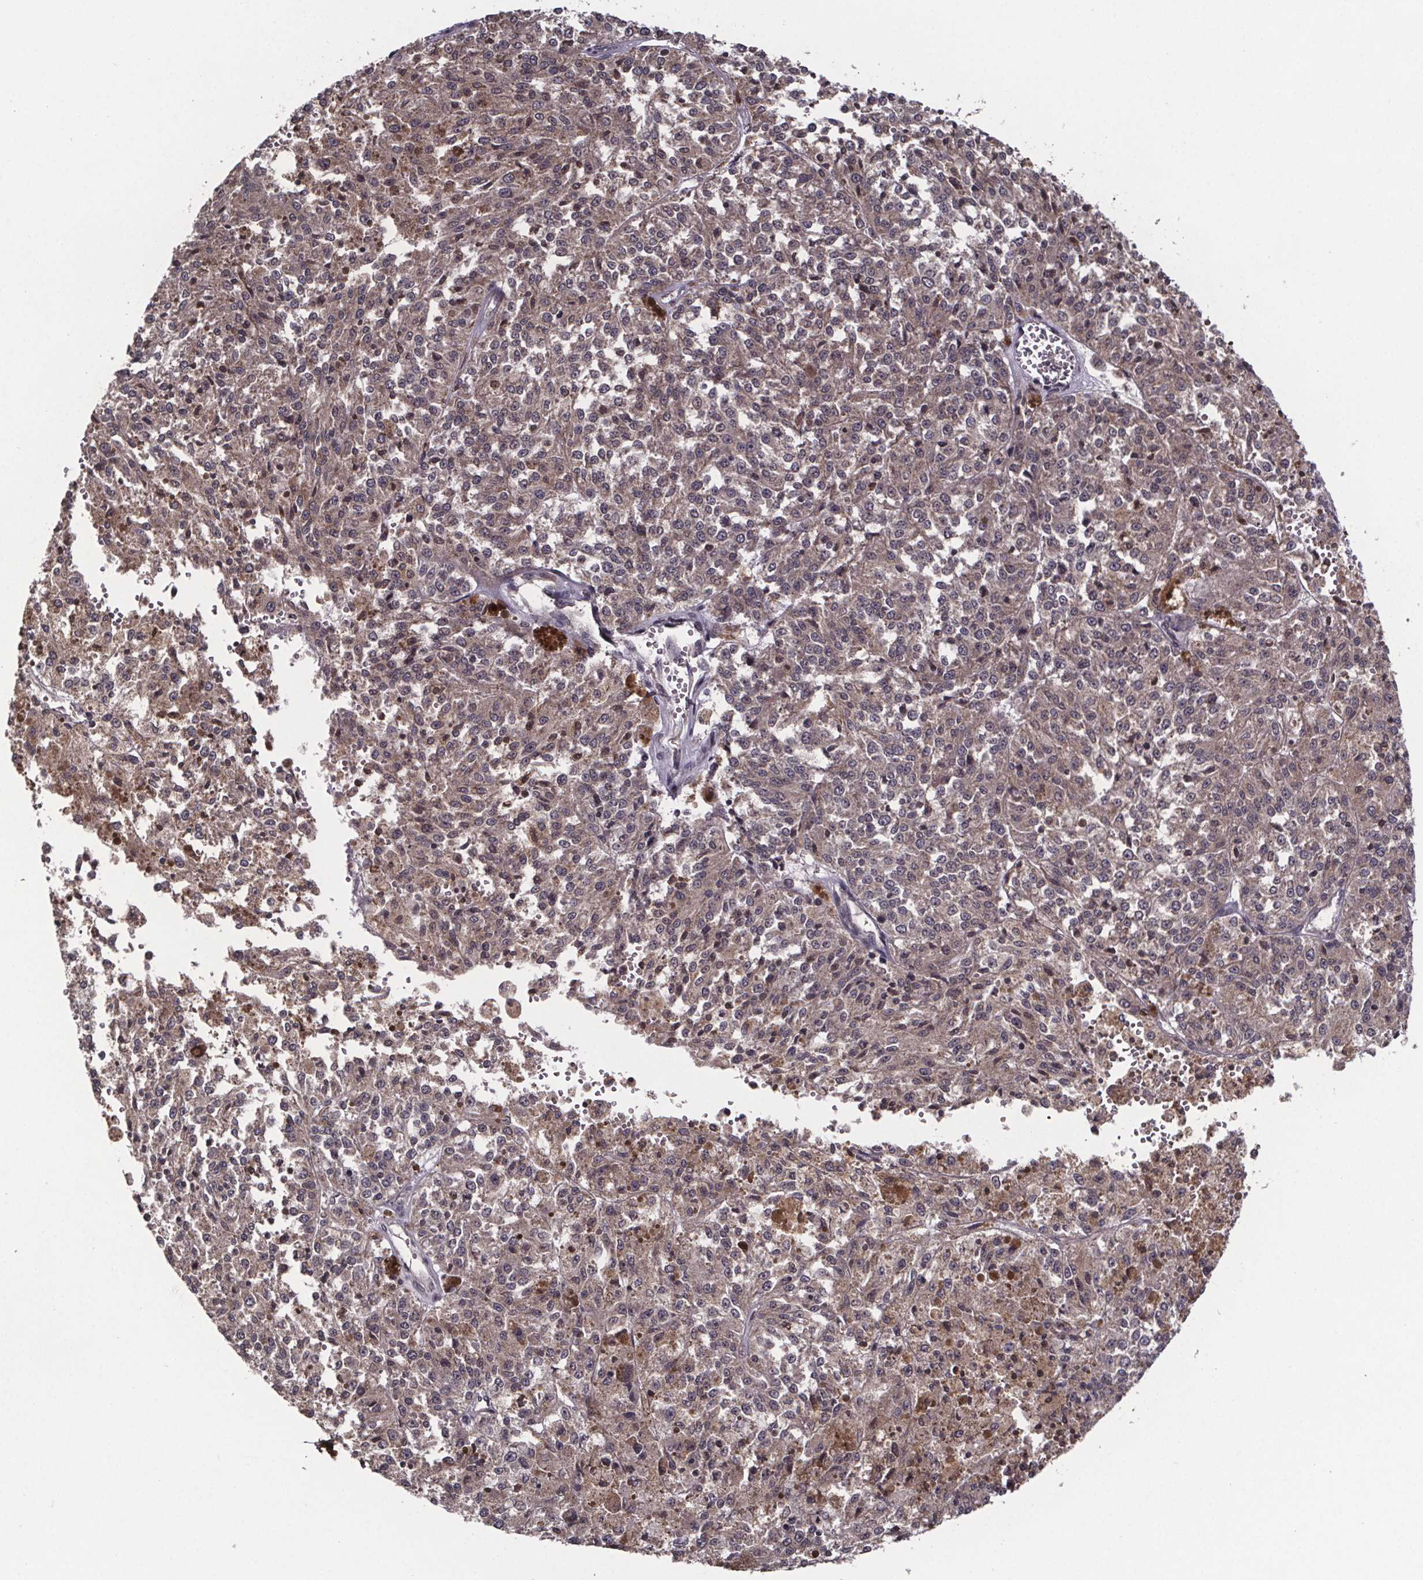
{"staining": {"intensity": "weak", "quantity": "25%-75%", "location": "cytoplasmic/membranous"}, "tissue": "melanoma", "cell_type": "Tumor cells", "image_type": "cancer", "snomed": [{"axis": "morphology", "description": "Malignant melanoma, Metastatic site"}, {"axis": "topography", "description": "Lymph node"}], "caption": "Malignant melanoma (metastatic site) stained with immunohistochemistry (IHC) displays weak cytoplasmic/membranous positivity in about 25%-75% of tumor cells.", "gene": "SAT1", "patient": {"sex": "female", "age": 64}}